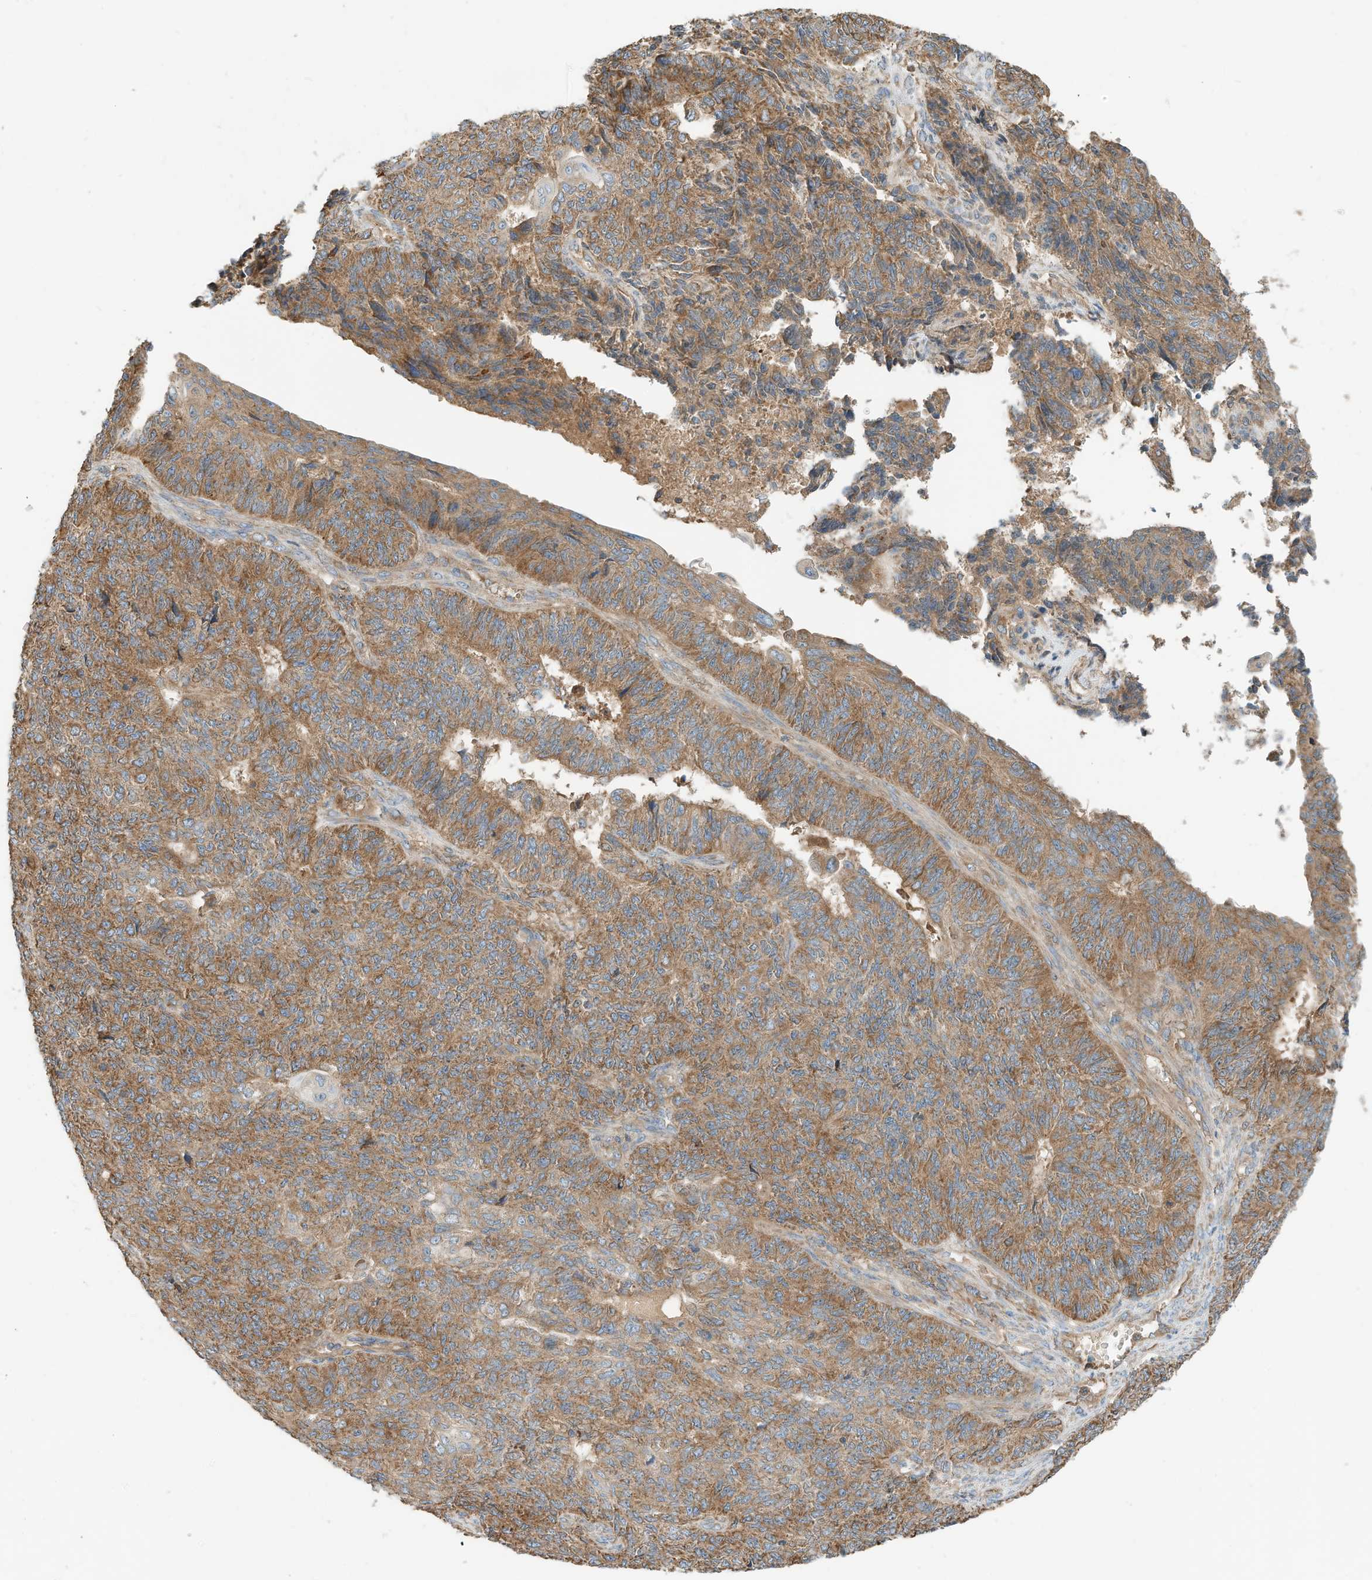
{"staining": {"intensity": "moderate", "quantity": ">75%", "location": "cytoplasmic/membranous"}, "tissue": "endometrial cancer", "cell_type": "Tumor cells", "image_type": "cancer", "snomed": [{"axis": "morphology", "description": "Adenocarcinoma, NOS"}, {"axis": "topography", "description": "Endometrium"}], "caption": "Protein expression analysis of endometrial adenocarcinoma demonstrates moderate cytoplasmic/membranous expression in about >75% of tumor cells. (DAB IHC, brown staining for protein, blue staining for nuclei).", "gene": "CPAMD8", "patient": {"sex": "female", "age": 32}}